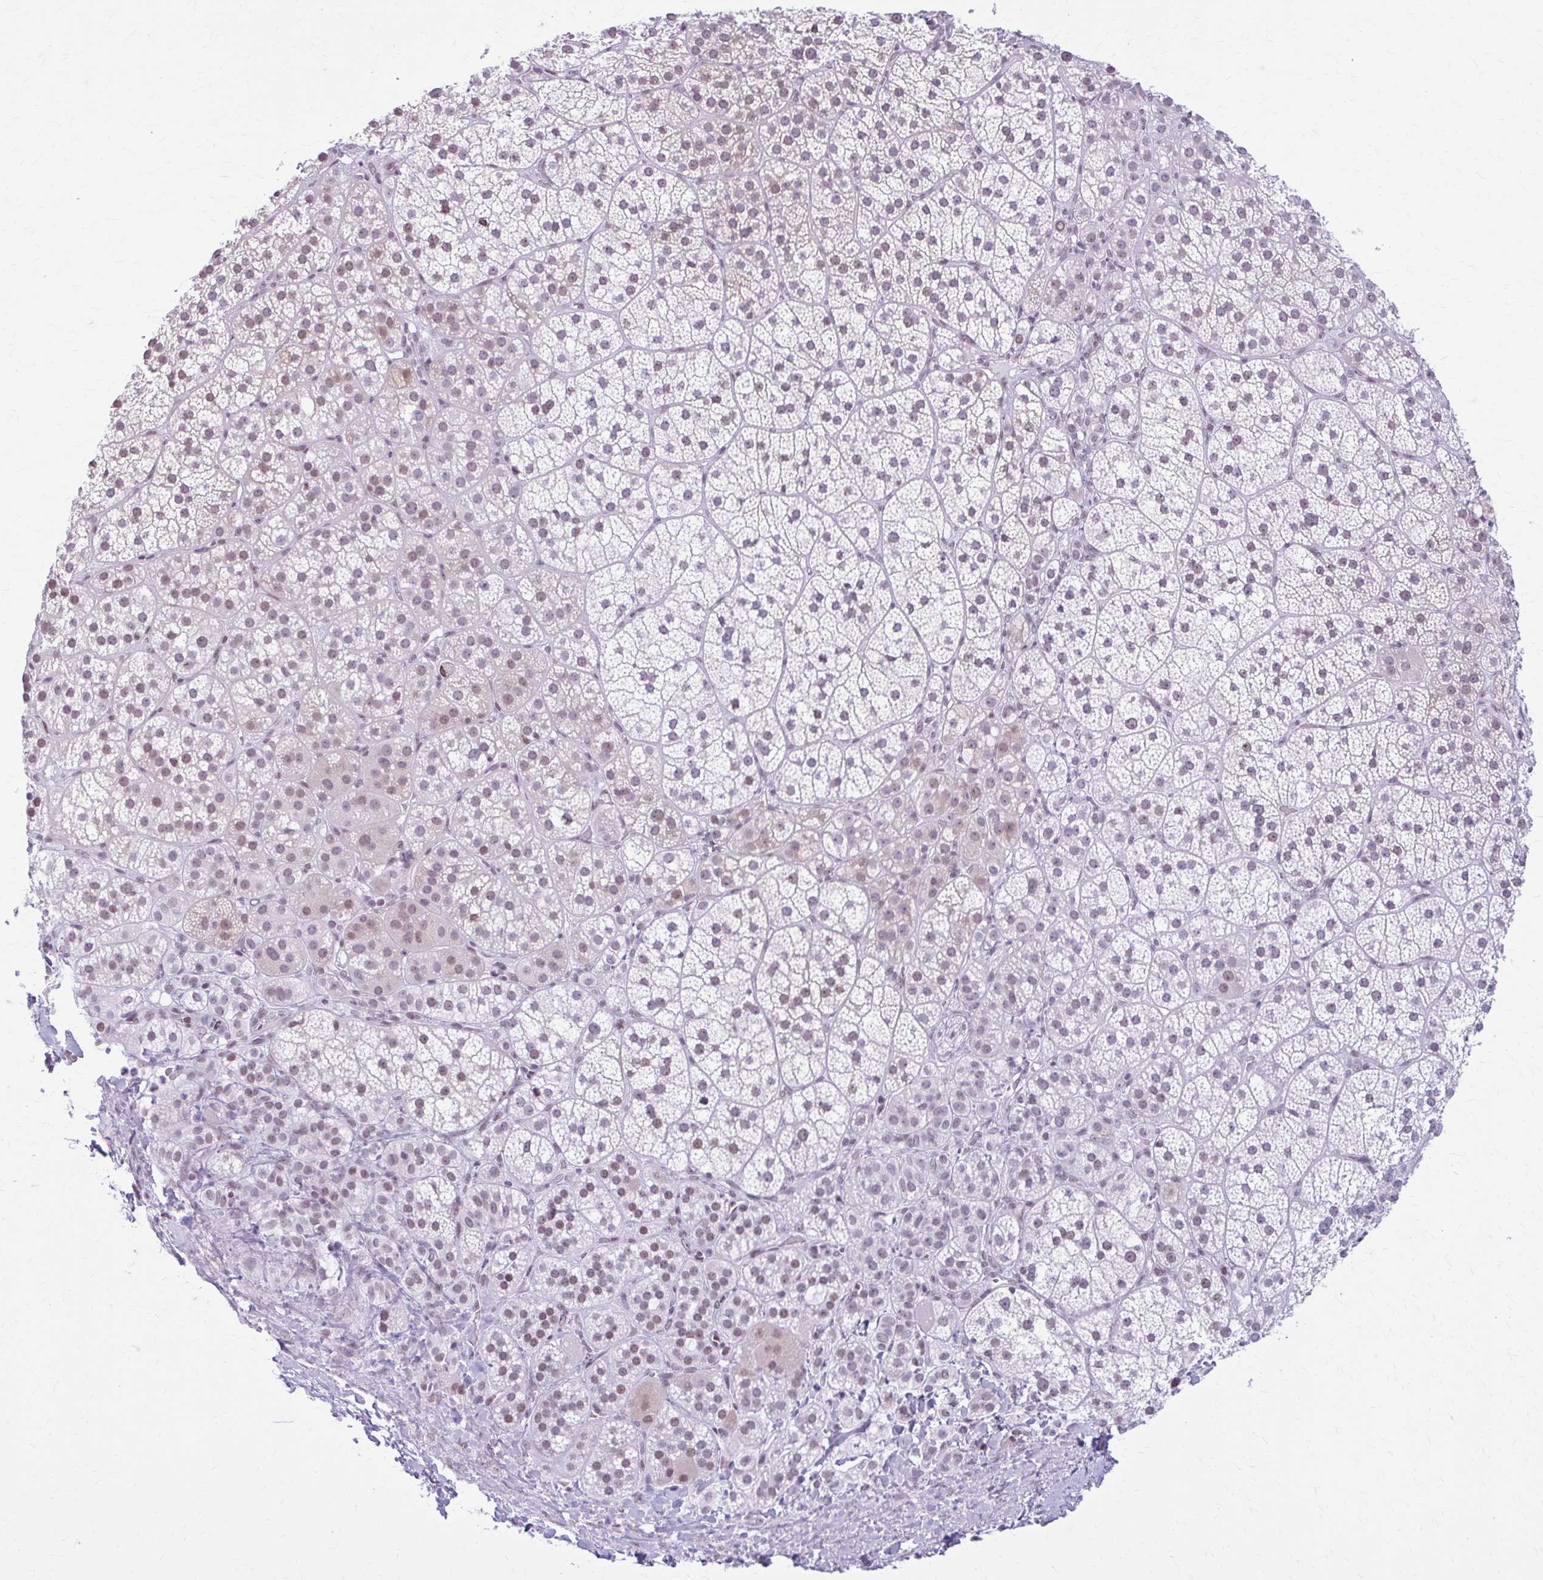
{"staining": {"intensity": "moderate", "quantity": "25%-75%", "location": "nuclear"}, "tissue": "adrenal gland", "cell_type": "Glandular cells", "image_type": "normal", "snomed": [{"axis": "morphology", "description": "Normal tissue, NOS"}, {"axis": "topography", "description": "Adrenal gland"}], "caption": "Adrenal gland stained for a protein shows moderate nuclear positivity in glandular cells. The protein of interest is stained brown, and the nuclei are stained in blue (DAB IHC with brightfield microscopy, high magnification).", "gene": "PABIR1", "patient": {"sex": "female", "age": 60}}